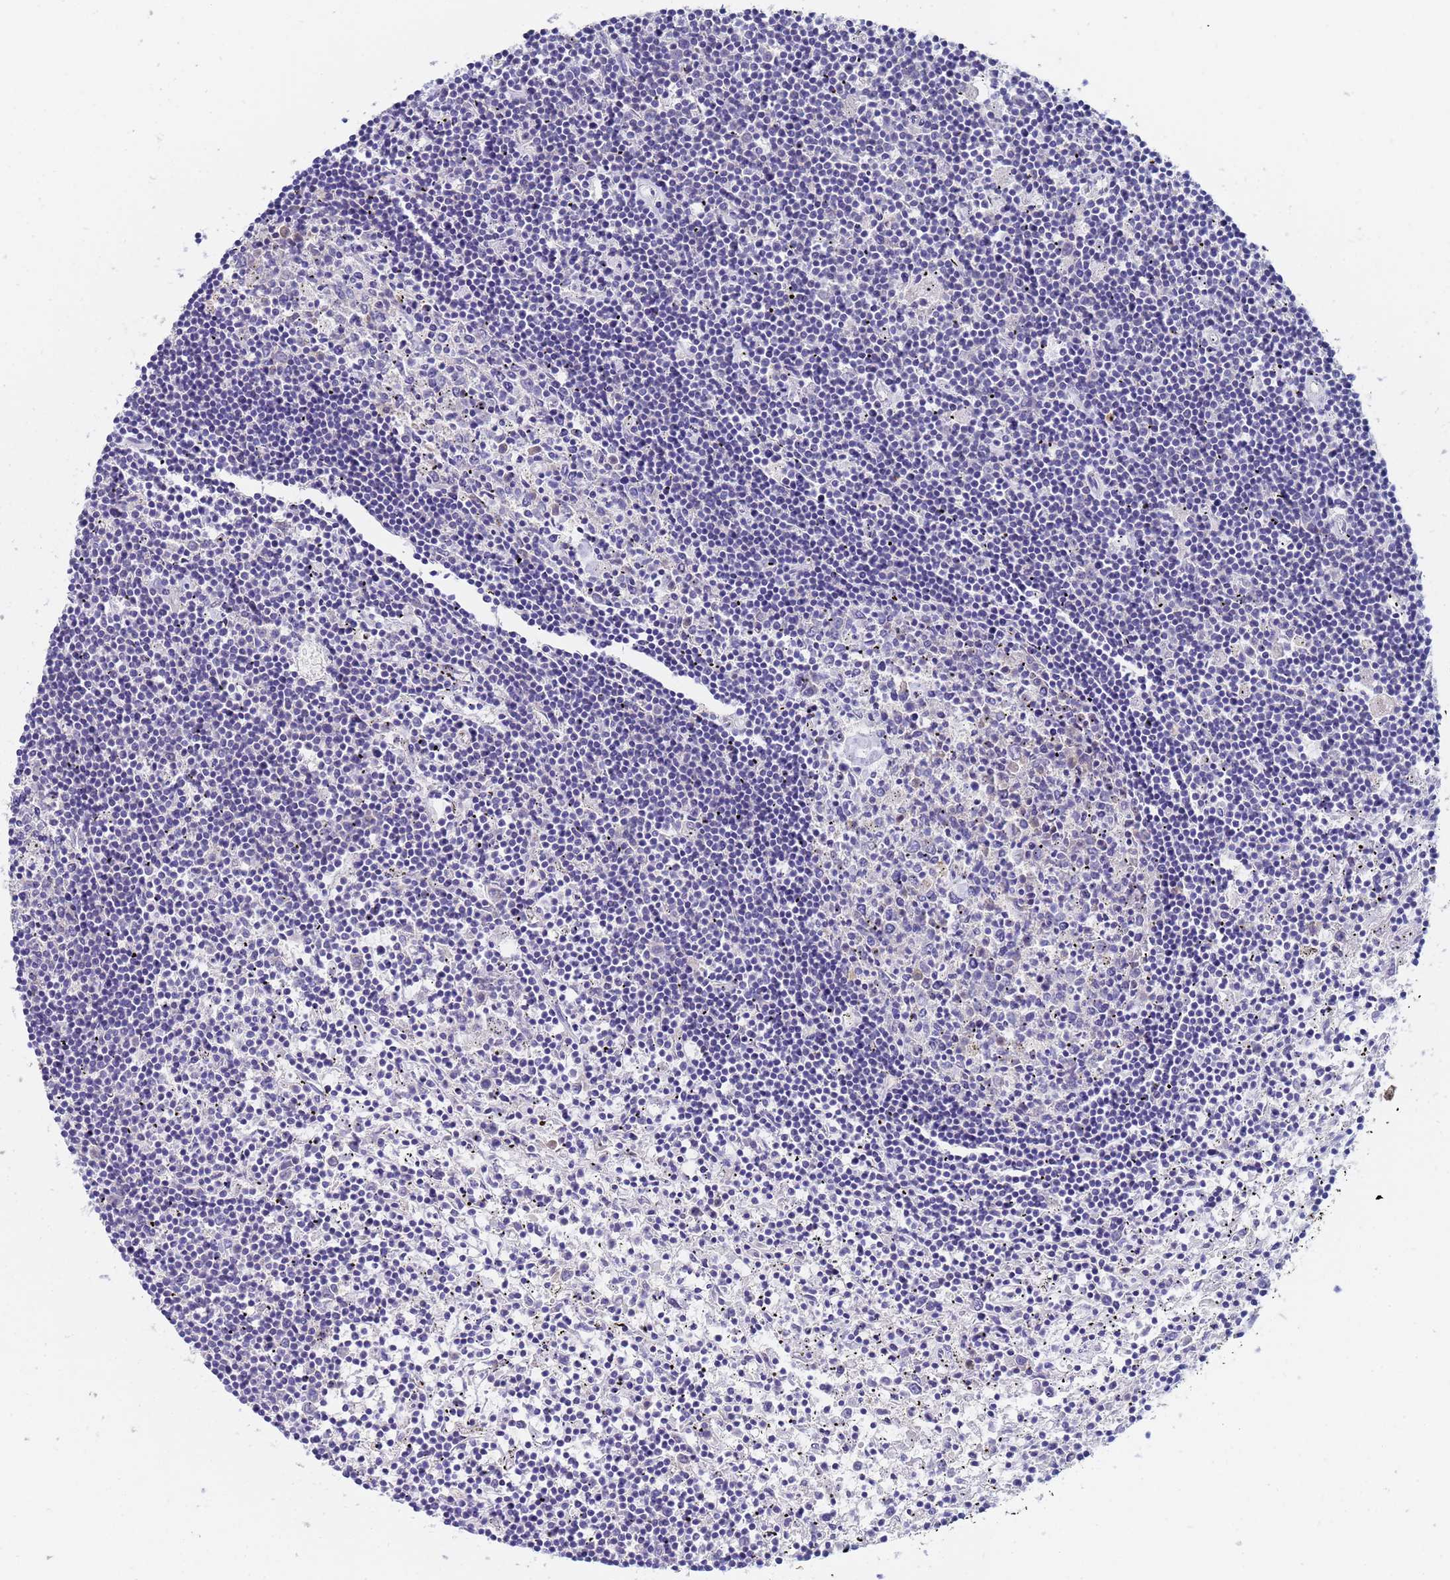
{"staining": {"intensity": "negative", "quantity": "none", "location": "none"}, "tissue": "lymphoma", "cell_type": "Tumor cells", "image_type": "cancer", "snomed": [{"axis": "morphology", "description": "Malignant lymphoma, non-Hodgkin's type, Low grade"}, {"axis": "topography", "description": "Spleen"}], "caption": "A high-resolution histopathology image shows immunohistochemistry (IHC) staining of lymphoma, which displays no significant expression in tumor cells. (DAB immunohistochemistry visualized using brightfield microscopy, high magnification).", "gene": "UBE2O", "patient": {"sex": "male", "age": 76}}